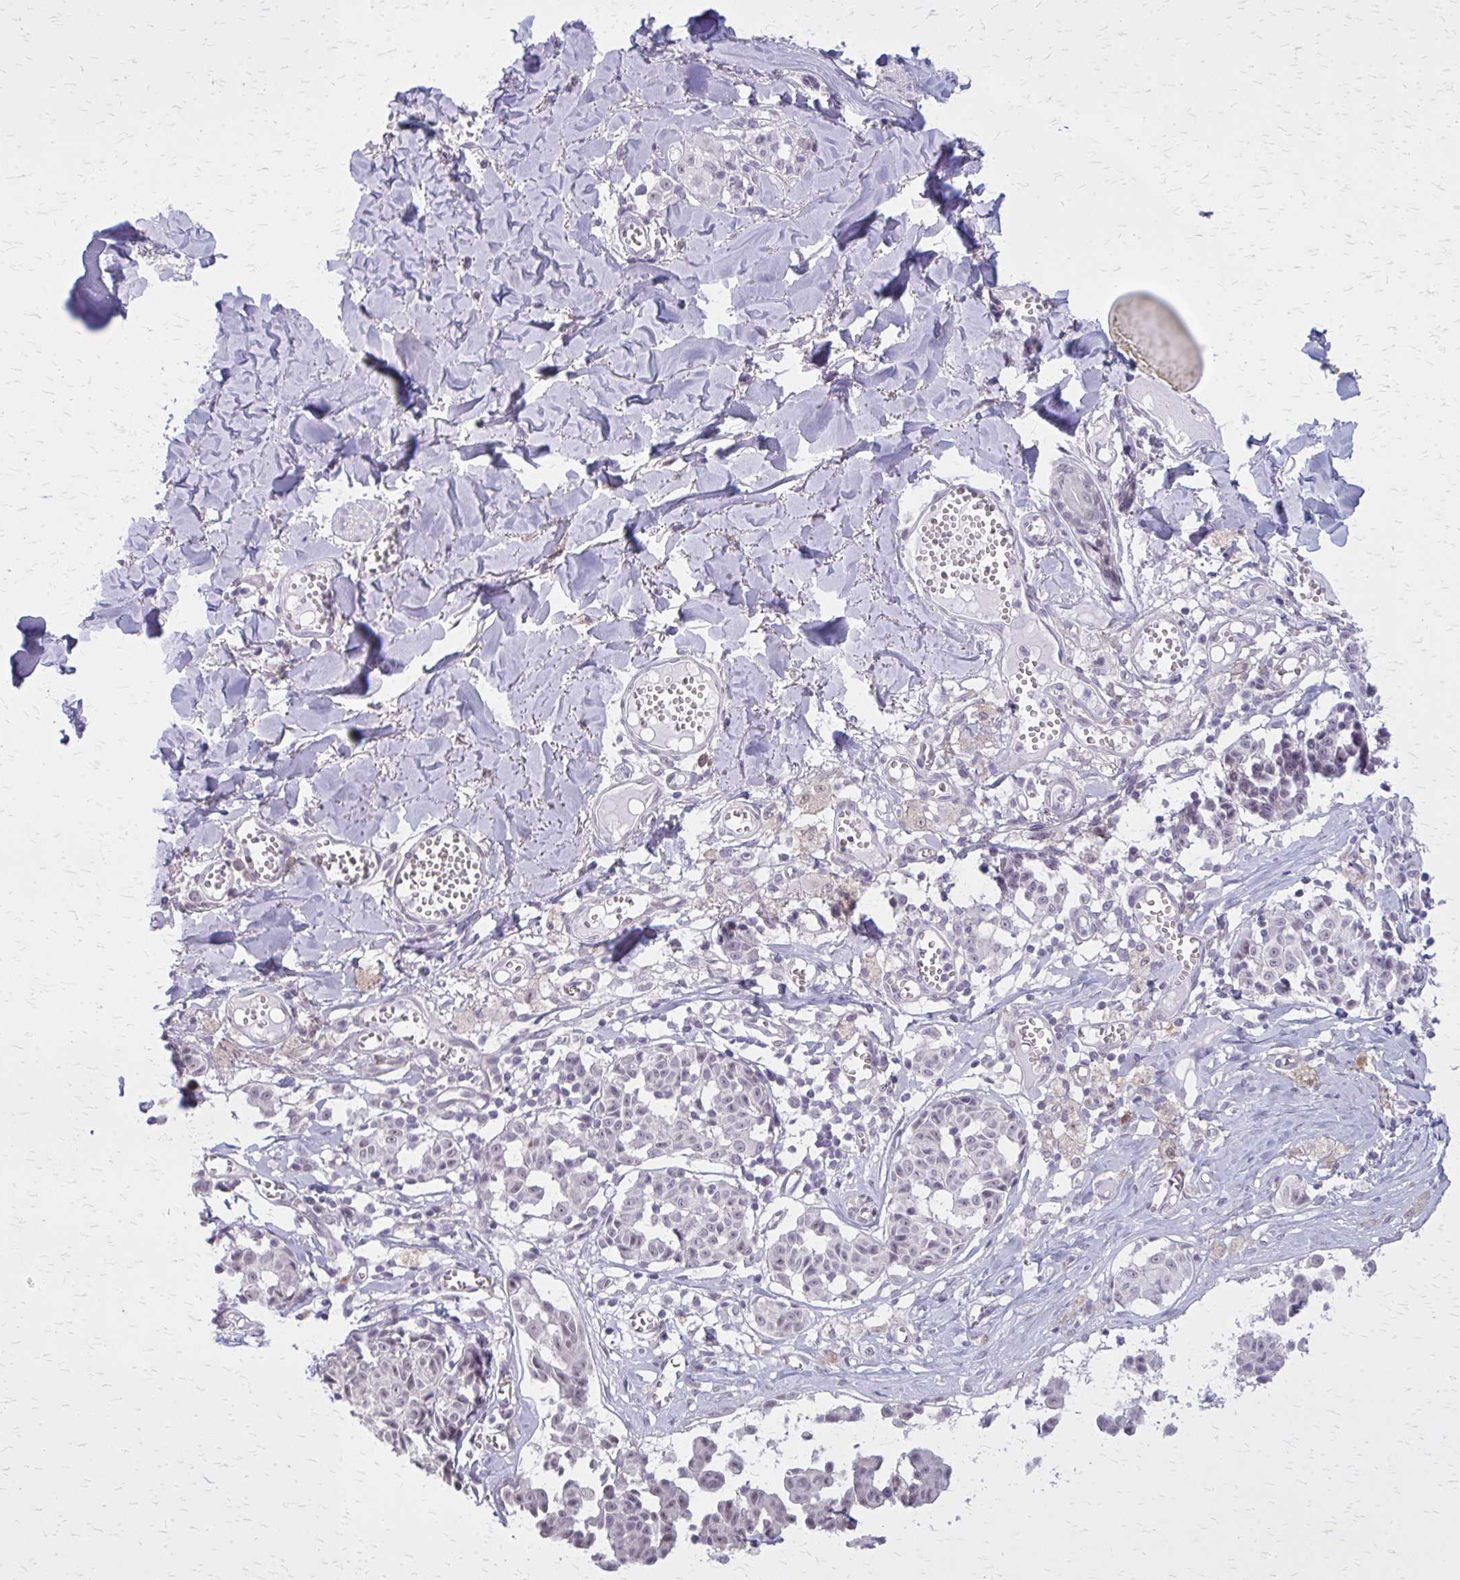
{"staining": {"intensity": "negative", "quantity": "none", "location": "none"}, "tissue": "melanoma", "cell_type": "Tumor cells", "image_type": "cancer", "snomed": [{"axis": "morphology", "description": "Malignant melanoma, NOS"}, {"axis": "topography", "description": "Skin"}], "caption": "Photomicrograph shows no significant protein positivity in tumor cells of malignant melanoma.", "gene": "PLCB1", "patient": {"sex": "female", "age": 43}}